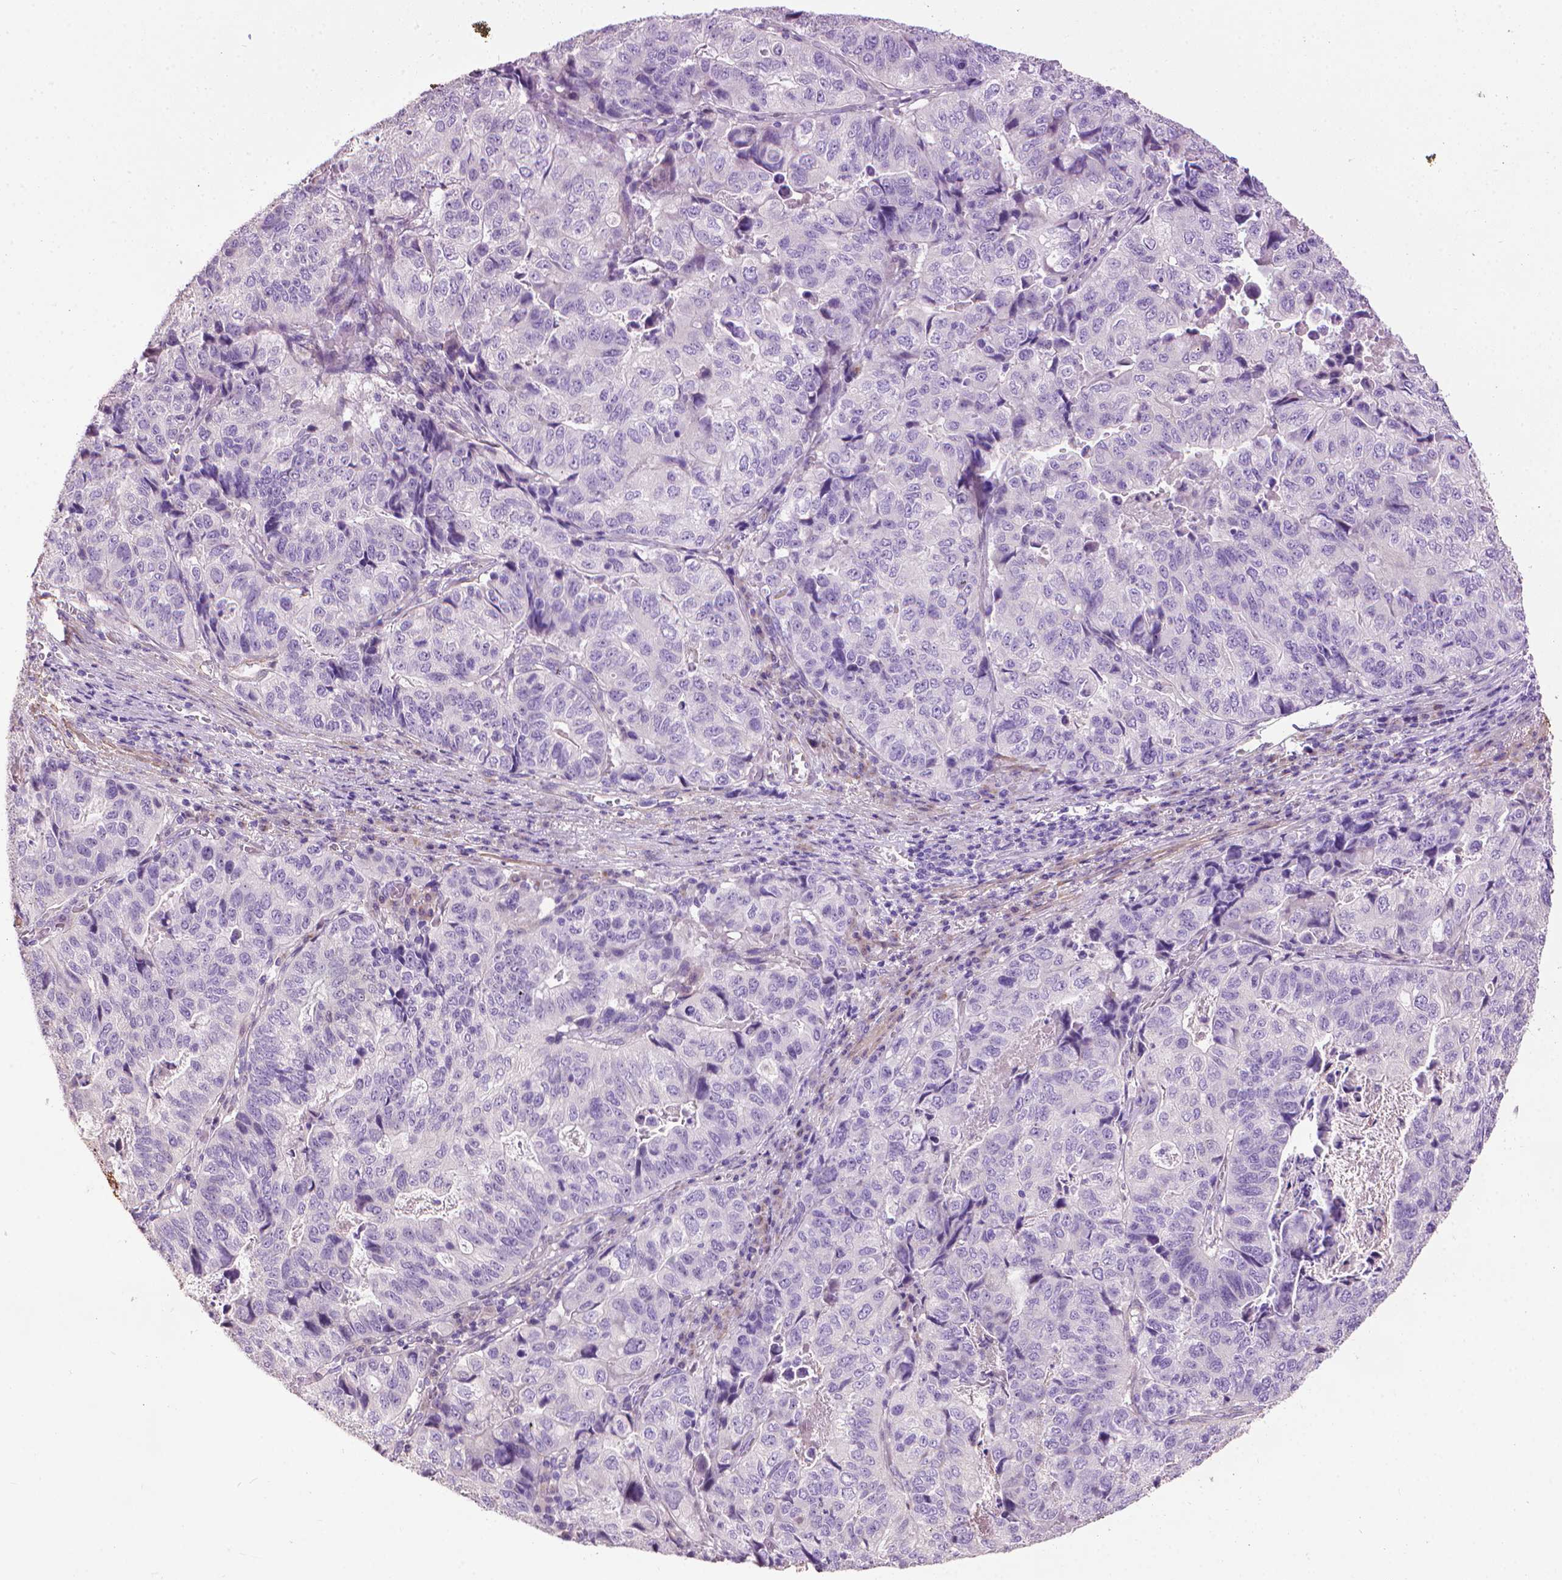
{"staining": {"intensity": "negative", "quantity": "none", "location": "none"}, "tissue": "stomach cancer", "cell_type": "Tumor cells", "image_type": "cancer", "snomed": [{"axis": "morphology", "description": "Adenocarcinoma, NOS"}, {"axis": "topography", "description": "Stomach, upper"}], "caption": "Stomach cancer was stained to show a protein in brown. There is no significant staining in tumor cells.", "gene": "AQP10", "patient": {"sex": "female", "age": 67}}